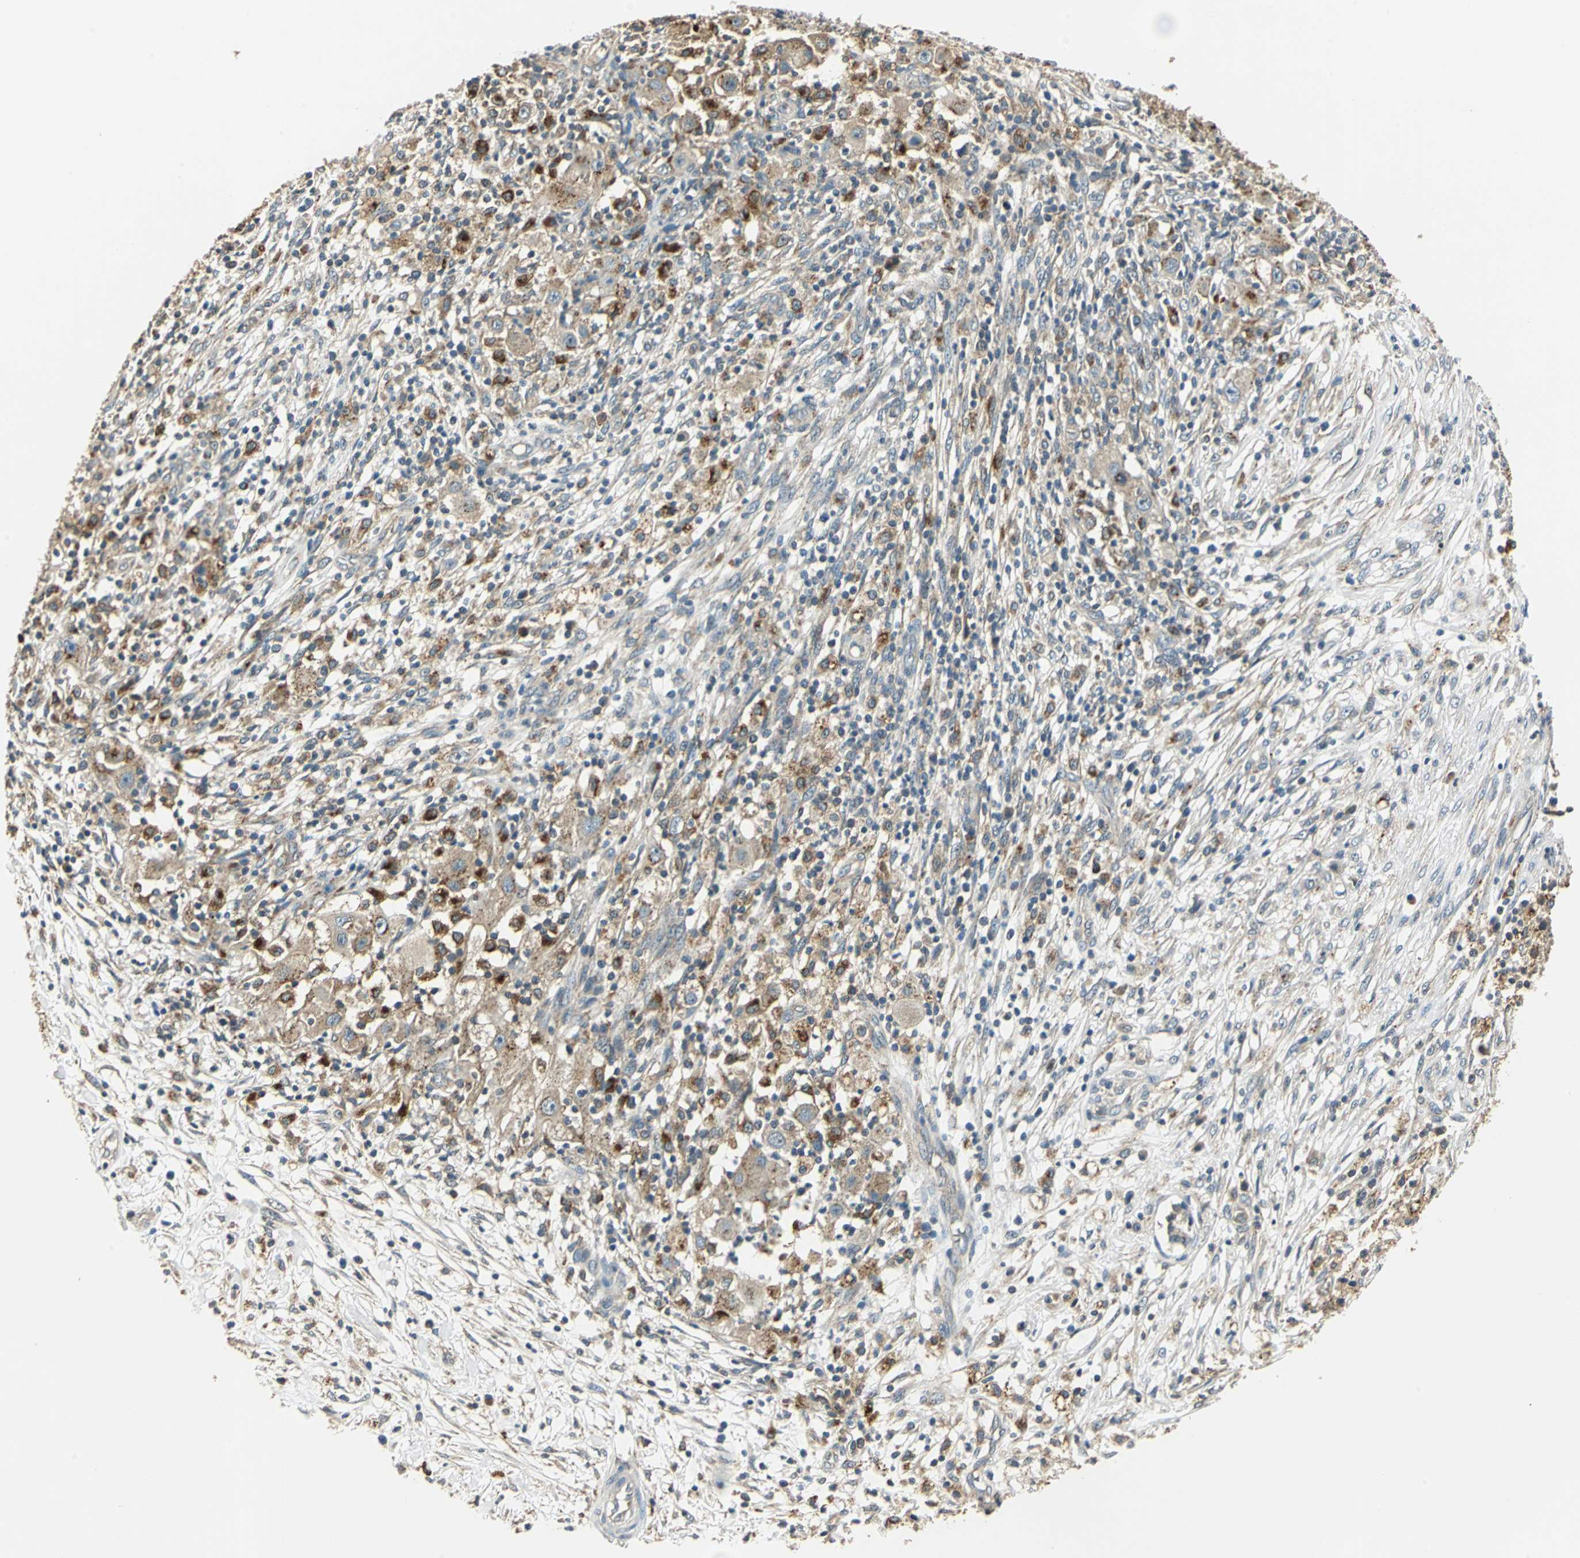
{"staining": {"intensity": "weak", "quantity": ">75%", "location": "cytoplasmic/membranous"}, "tissue": "ovarian cancer", "cell_type": "Tumor cells", "image_type": "cancer", "snomed": [{"axis": "morphology", "description": "Carcinoma, endometroid"}, {"axis": "topography", "description": "Ovary"}], "caption": "Immunohistochemistry (IHC) staining of ovarian cancer, which exhibits low levels of weak cytoplasmic/membranous staining in about >75% of tumor cells indicating weak cytoplasmic/membranous protein staining. The staining was performed using DAB (3,3'-diaminobenzidine) (brown) for protein detection and nuclei were counterstained in hematoxylin (blue).", "gene": "NIT1", "patient": {"sex": "female", "age": 42}}